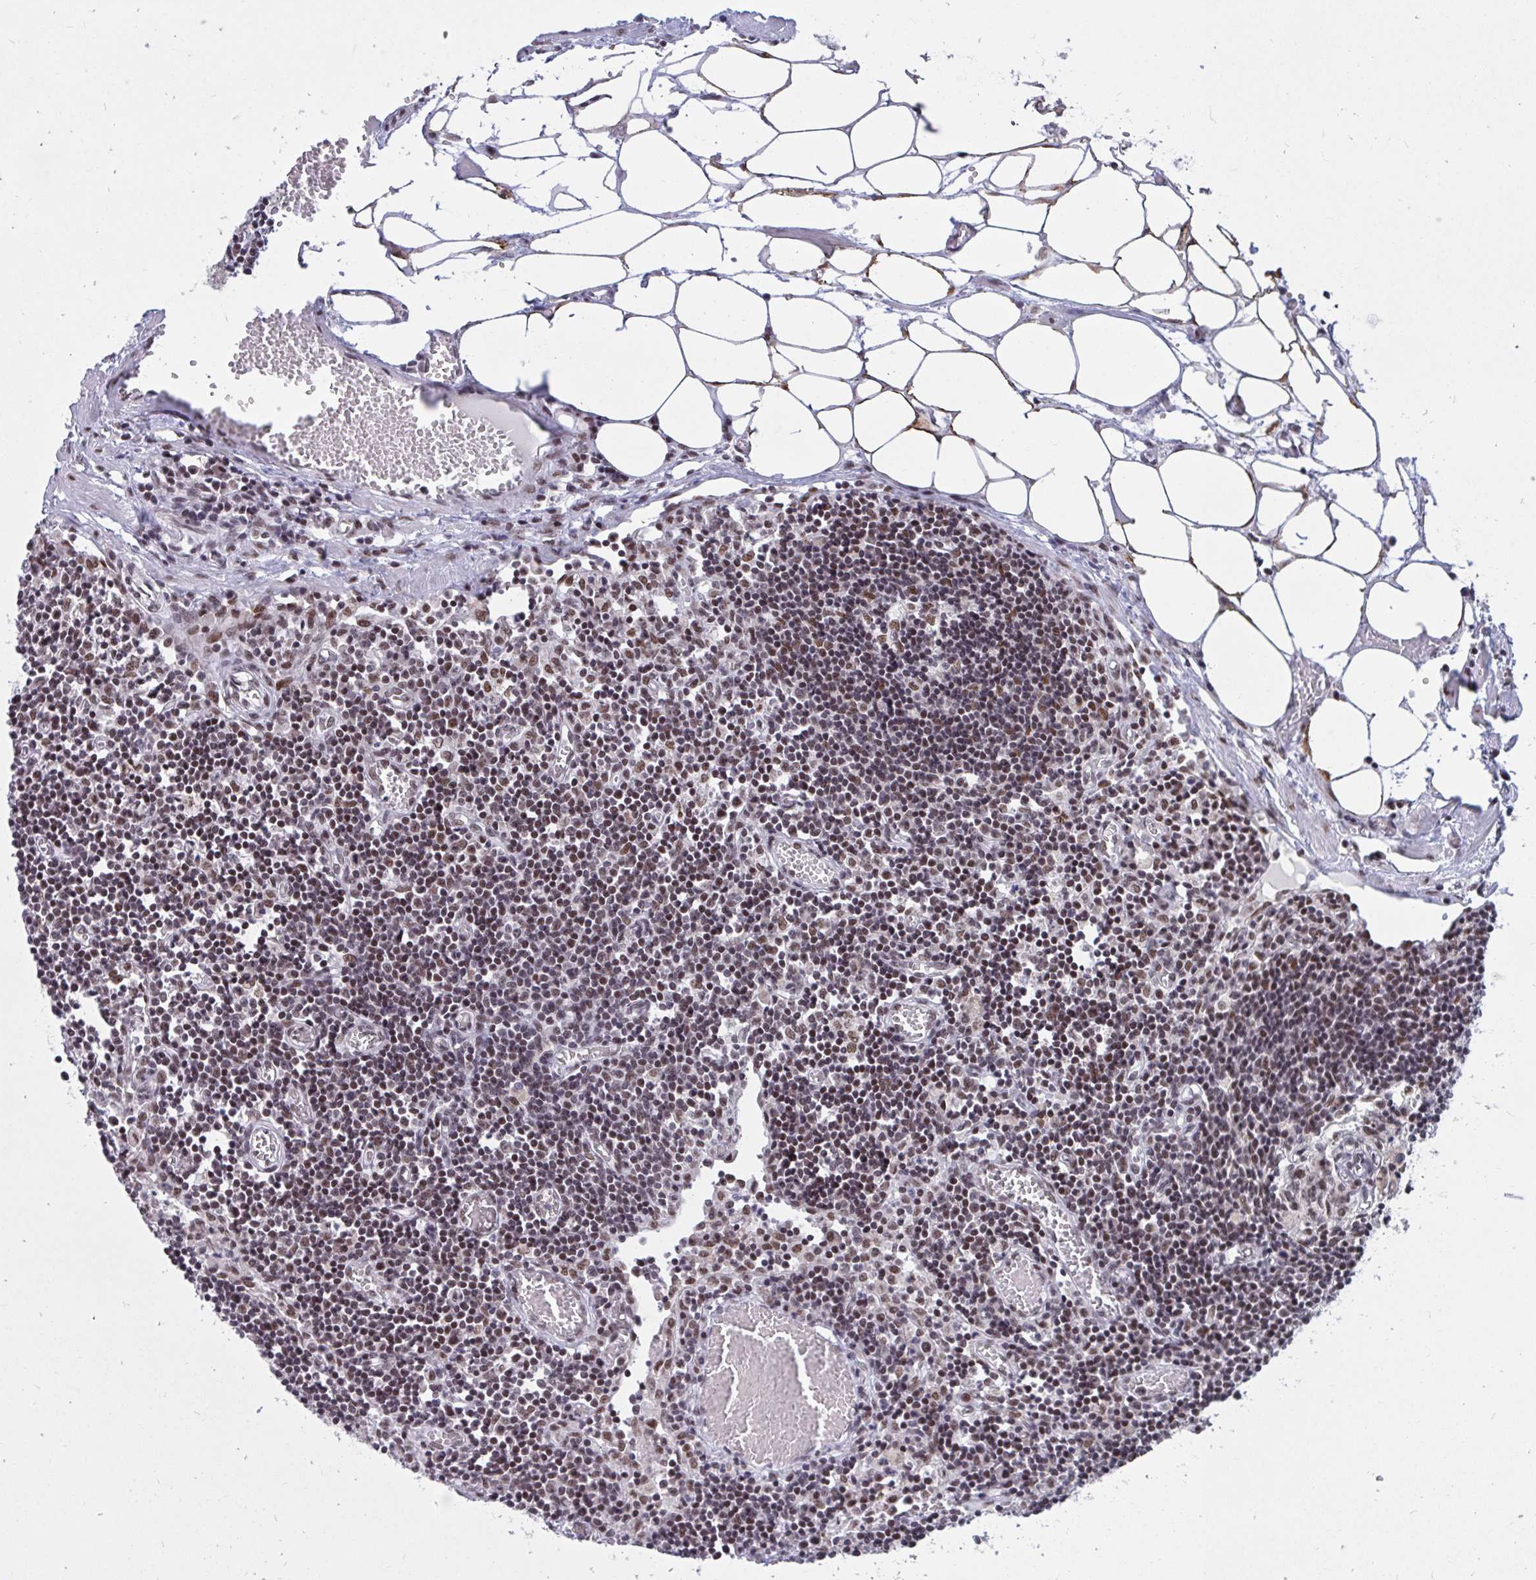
{"staining": {"intensity": "moderate", "quantity": ">75%", "location": "nuclear"}, "tissue": "lymph node", "cell_type": "Germinal center cells", "image_type": "normal", "snomed": [{"axis": "morphology", "description": "Normal tissue, NOS"}, {"axis": "topography", "description": "Lymph node"}], "caption": "Immunohistochemistry micrograph of benign lymph node: human lymph node stained using immunohistochemistry reveals medium levels of moderate protein expression localized specifically in the nuclear of germinal center cells, appearing as a nuclear brown color.", "gene": "PHF10", "patient": {"sex": "male", "age": 66}}